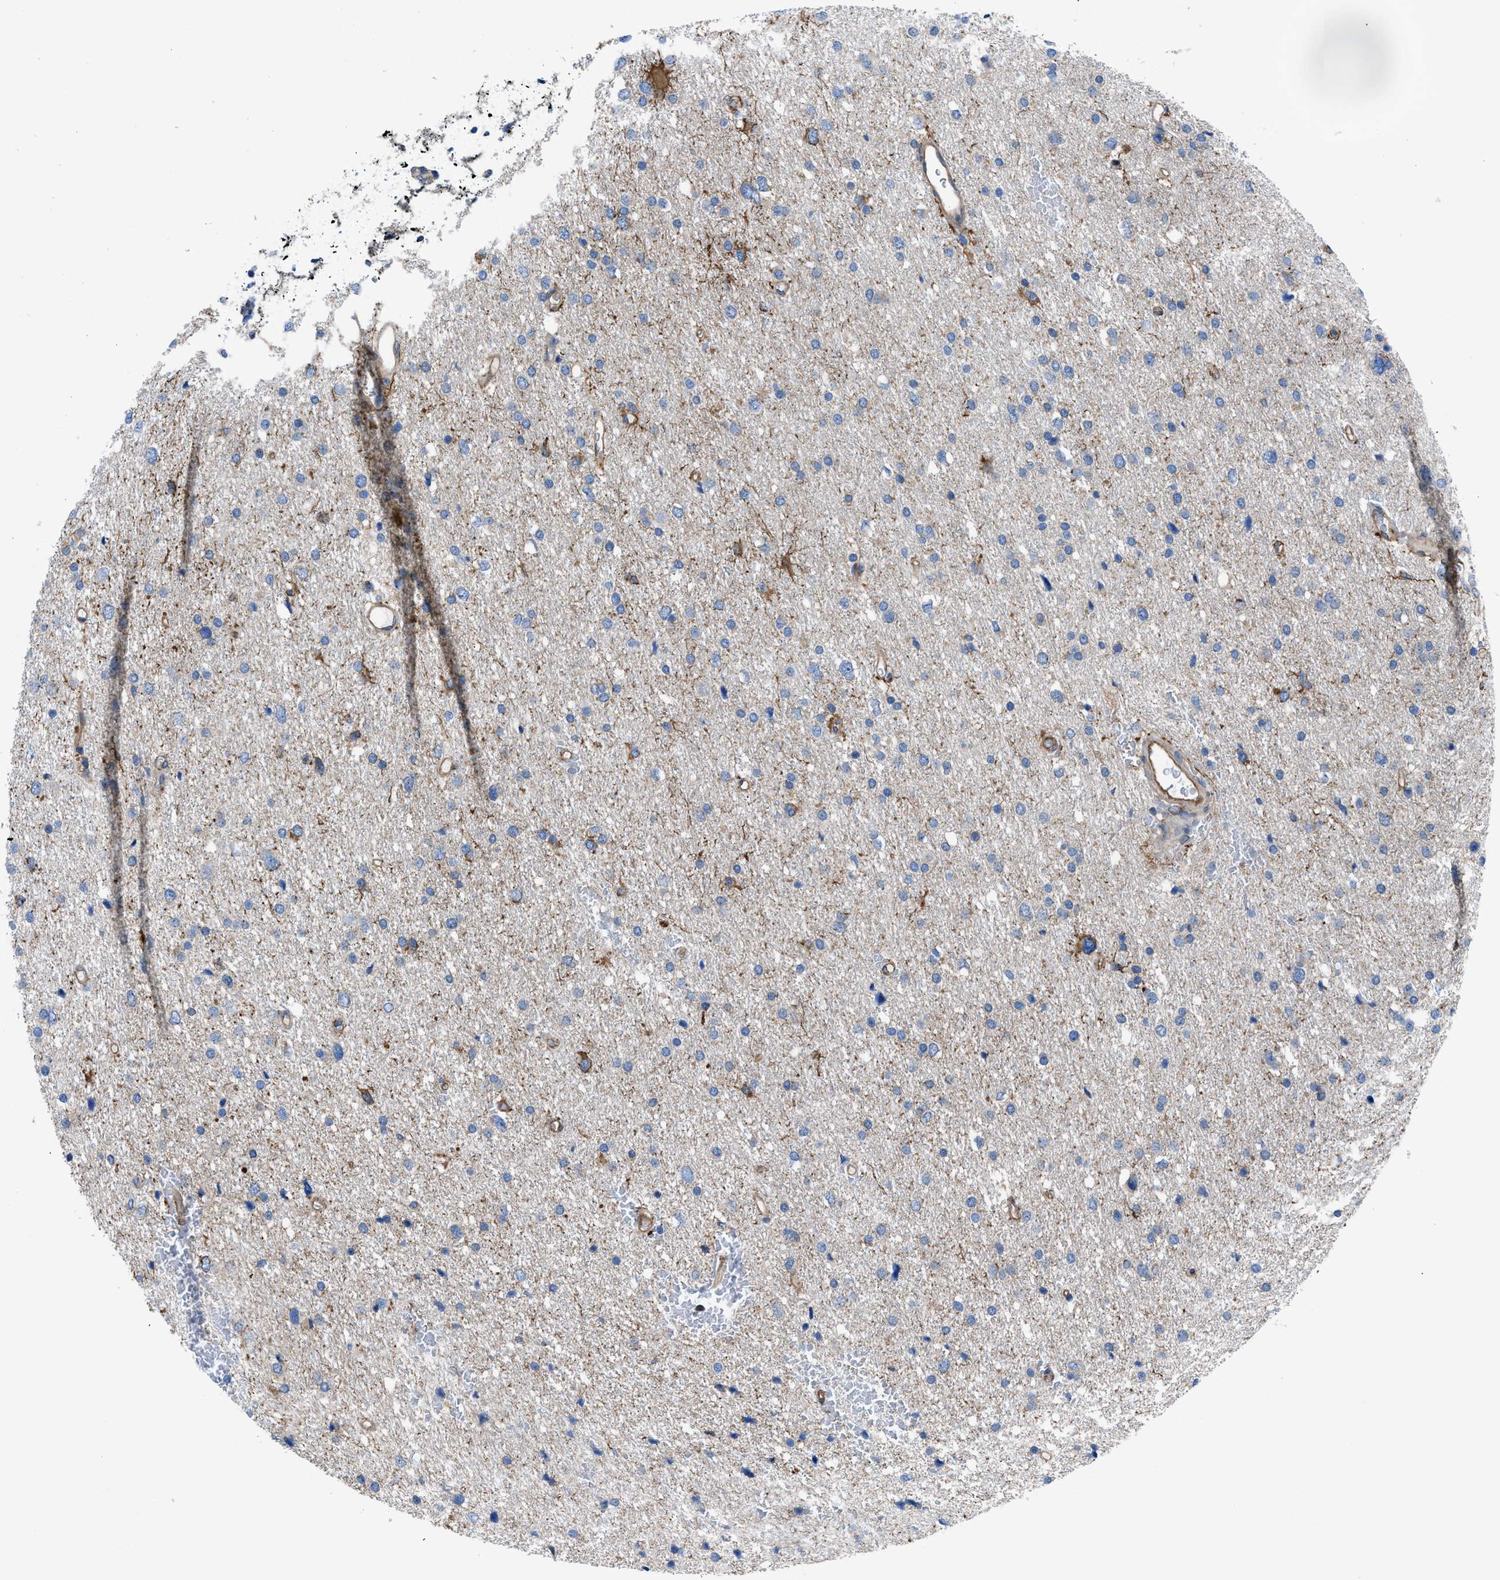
{"staining": {"intensity": "moderate", "quantity": "<25%", "location": "cytoplasmic/membranous"}, "tissue": "glioma", "cell_type": "Tumor cells", "image_type": "cancer", "snomed": [{"axis": "morphology", "description": "Glioma, malignant, Low grade"}, {"axis": "topography", "description": "Brain"}], "caption": "Immunohistochemistry (IHC) histopathology image of neoplastic tissue: human malignant glioma (low-grade) stained using immunohistochemistry shows low levels of moderate protein expression localized specifically in the cytoplasmic/membranous of tumor cells, appearing as a cytoplasmic/membranous brown color.", "gene": "DMAC1", "patient": {"sex": "female", "age": 37}}